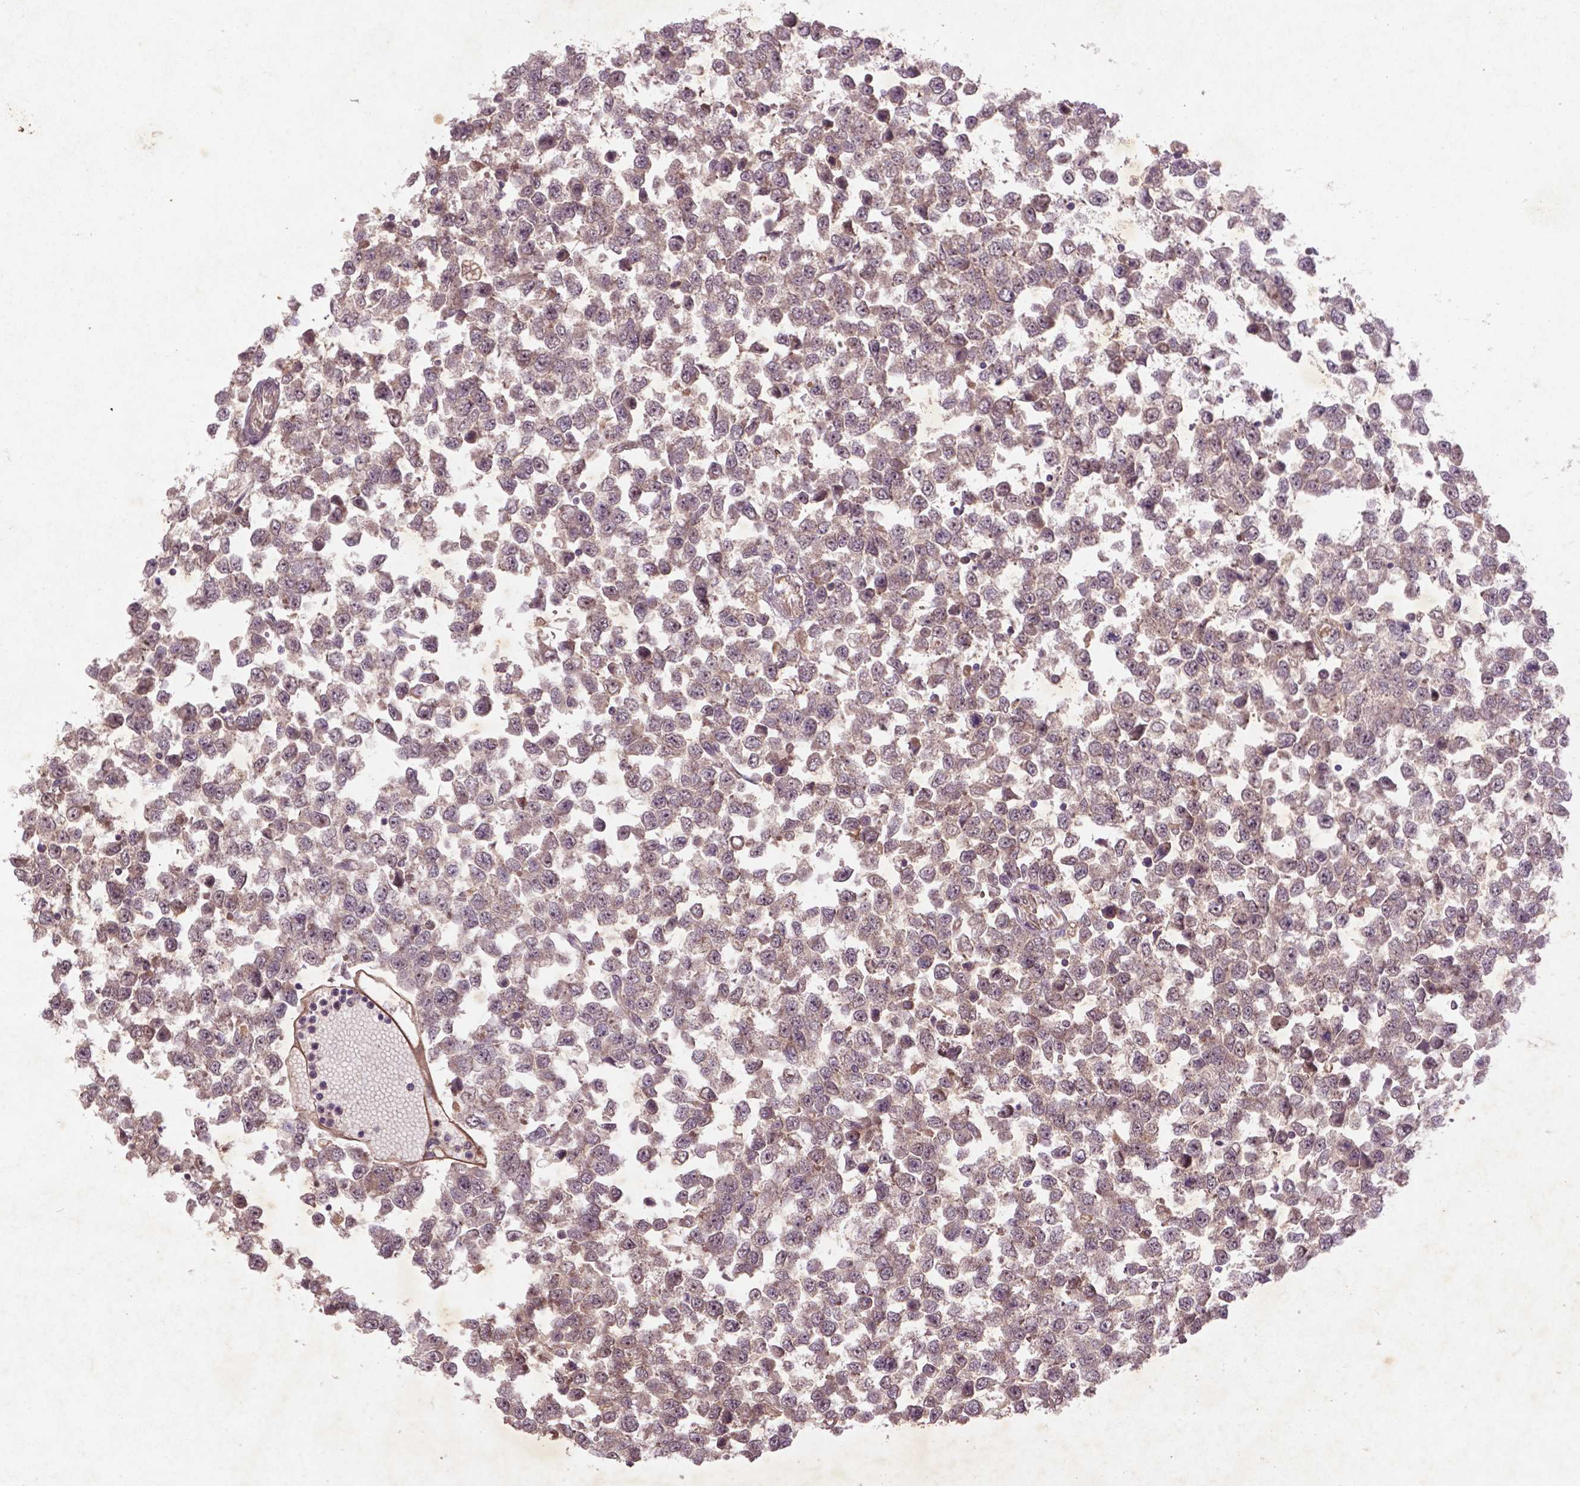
{"staining": {"intensity": "negative", "quantity": "none", "location": "none"}, "tissue": "testis cancer", "cell_type": "Tumor cells", "image_type": "cancer", "snomed": [{"axis": "morphology", "description": "Normal tissue, NOS"}, {"axis": "morphology", "description": "Seminoma, NOS"}, {"axis": "topography", "description": "Testis"}, {"axis": "topography", "description": "Epididymis"}], "caption": "DAB (3,3'-diaminobenzidine) immunohistochemical staining of human testis cancer (seminoma) displays no significant positivity in tumor cells.", "gene": "COQ2", "patient": {"sex": "male", "age": 34}}